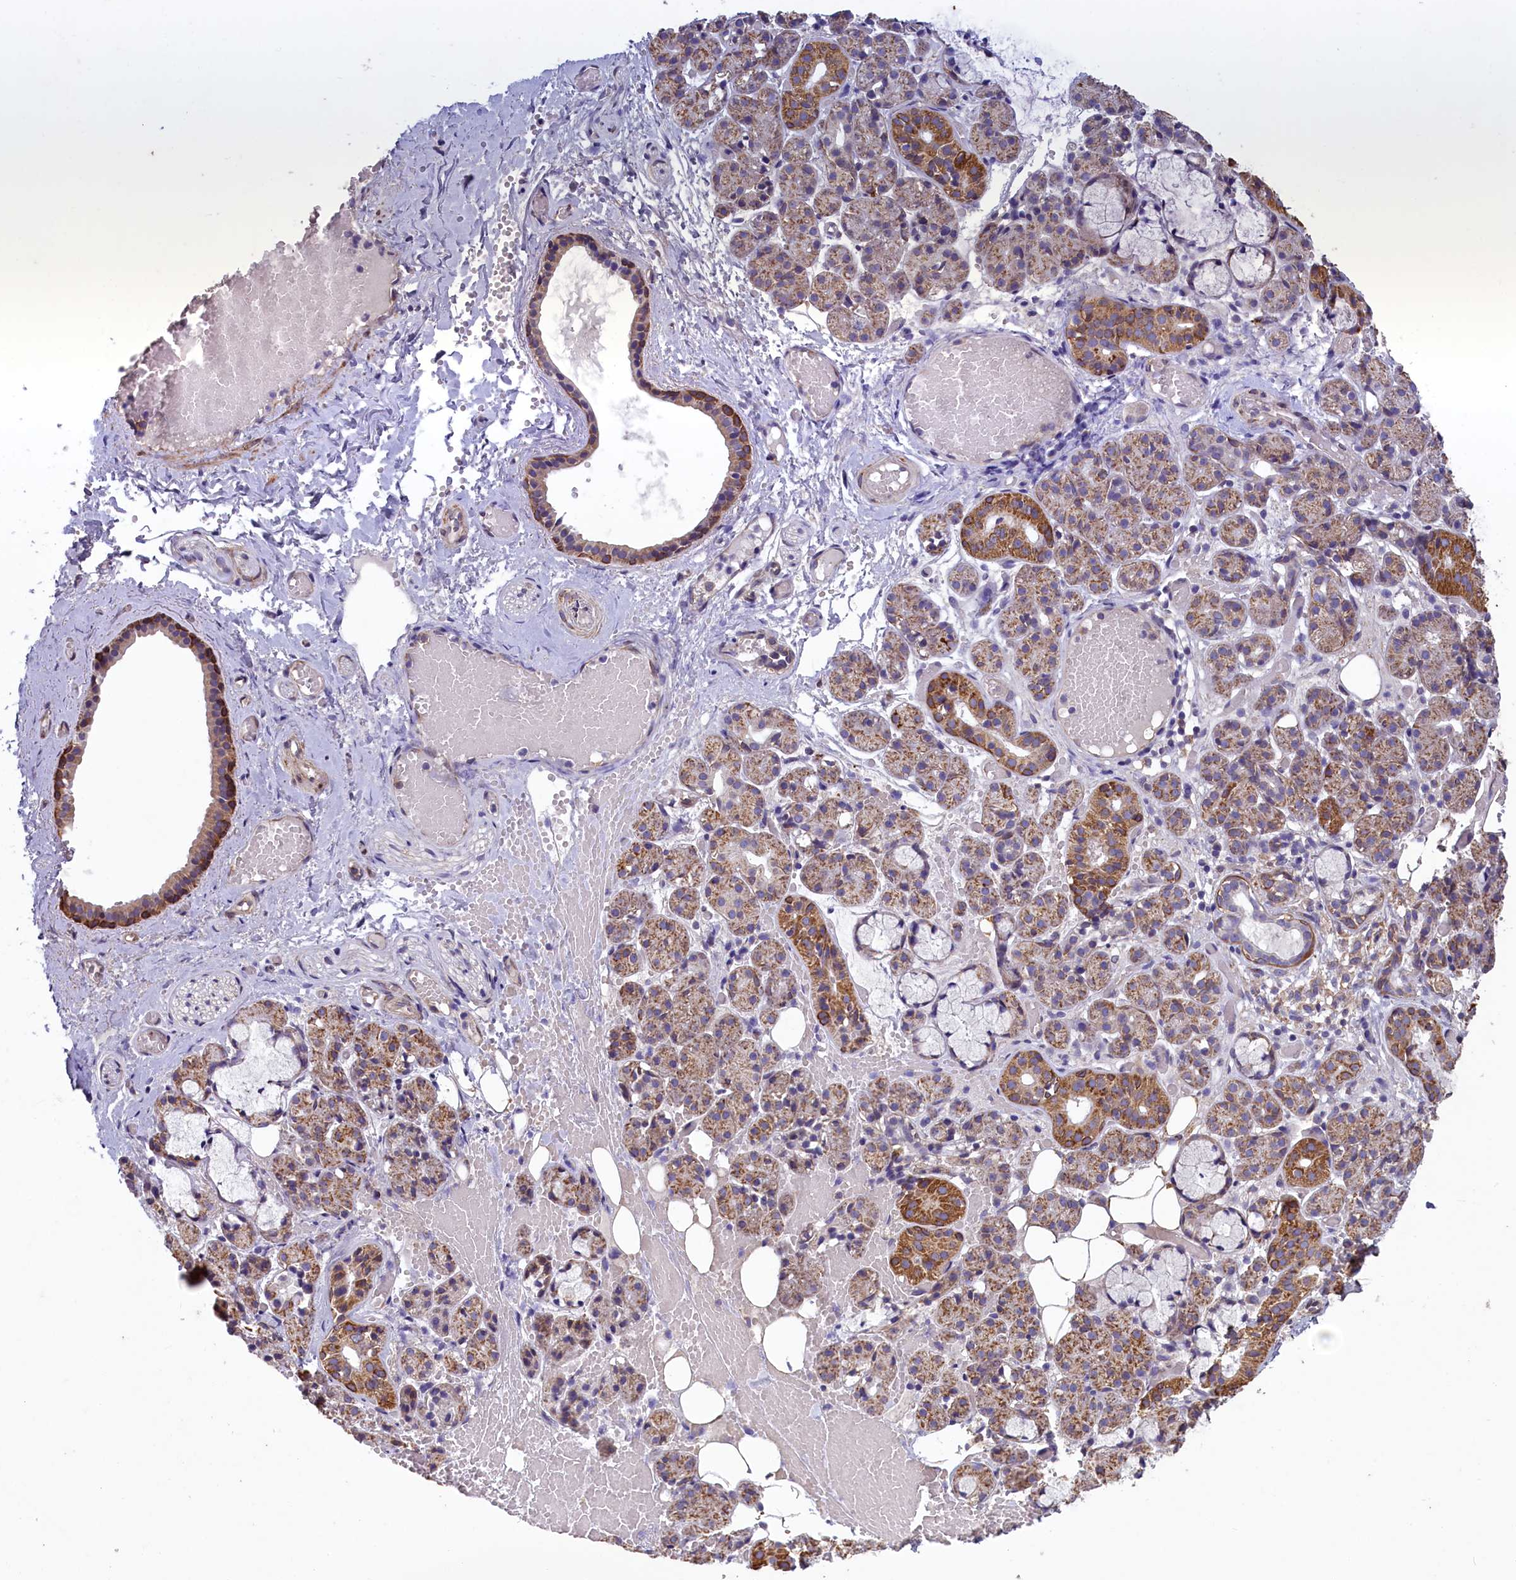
{"staining": {"intensity": "strong", "quantity": "25%-75%", "location": "cytoplasmic/membranous"}, "tissue": "salivary gland", "cell_type": "Glandular cells", "image_type": "normal", "snomed": [{"axis": "morphology", "description": "Normal tissue, NOS"}, {"axis": "topography", "description": "Salivary gland"}], "caption": "A brown stain shows strong cytoplasmic/membranous positivity of a protein in glandular cells of unremarkable human salivary gland. Using DAB (3,3'-diaminobenzidine) (brown) and hematoxylin (blue) stains, captured at high magnification using brightfield microscopy.", "gene": "ACAD8", "patient": {"sex": "male", "age": 63}}